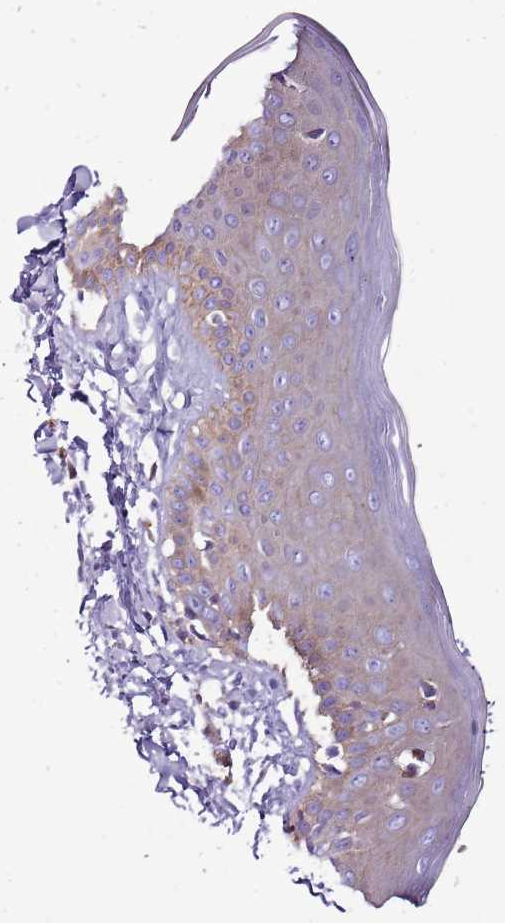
{"staining": {"intensity": "negative", "quantity": "none", "location": "none"}, "tissue": "skin", "cell_type": "Fibroblasts", "image_type": "normal", "snomed": [{"axis": "morphology", "description": "Normal tissue, NOS"}, {"axis": "topography", "description": "Skin"}], "caption": "The histopathology image demonstrates no significant positivity in fibroblasts of skin. (DAB immunohistochemistry with hematoxylin counter stain).", "gene": "GFRAL", "patient": {"sex": "male", "age": 52}}